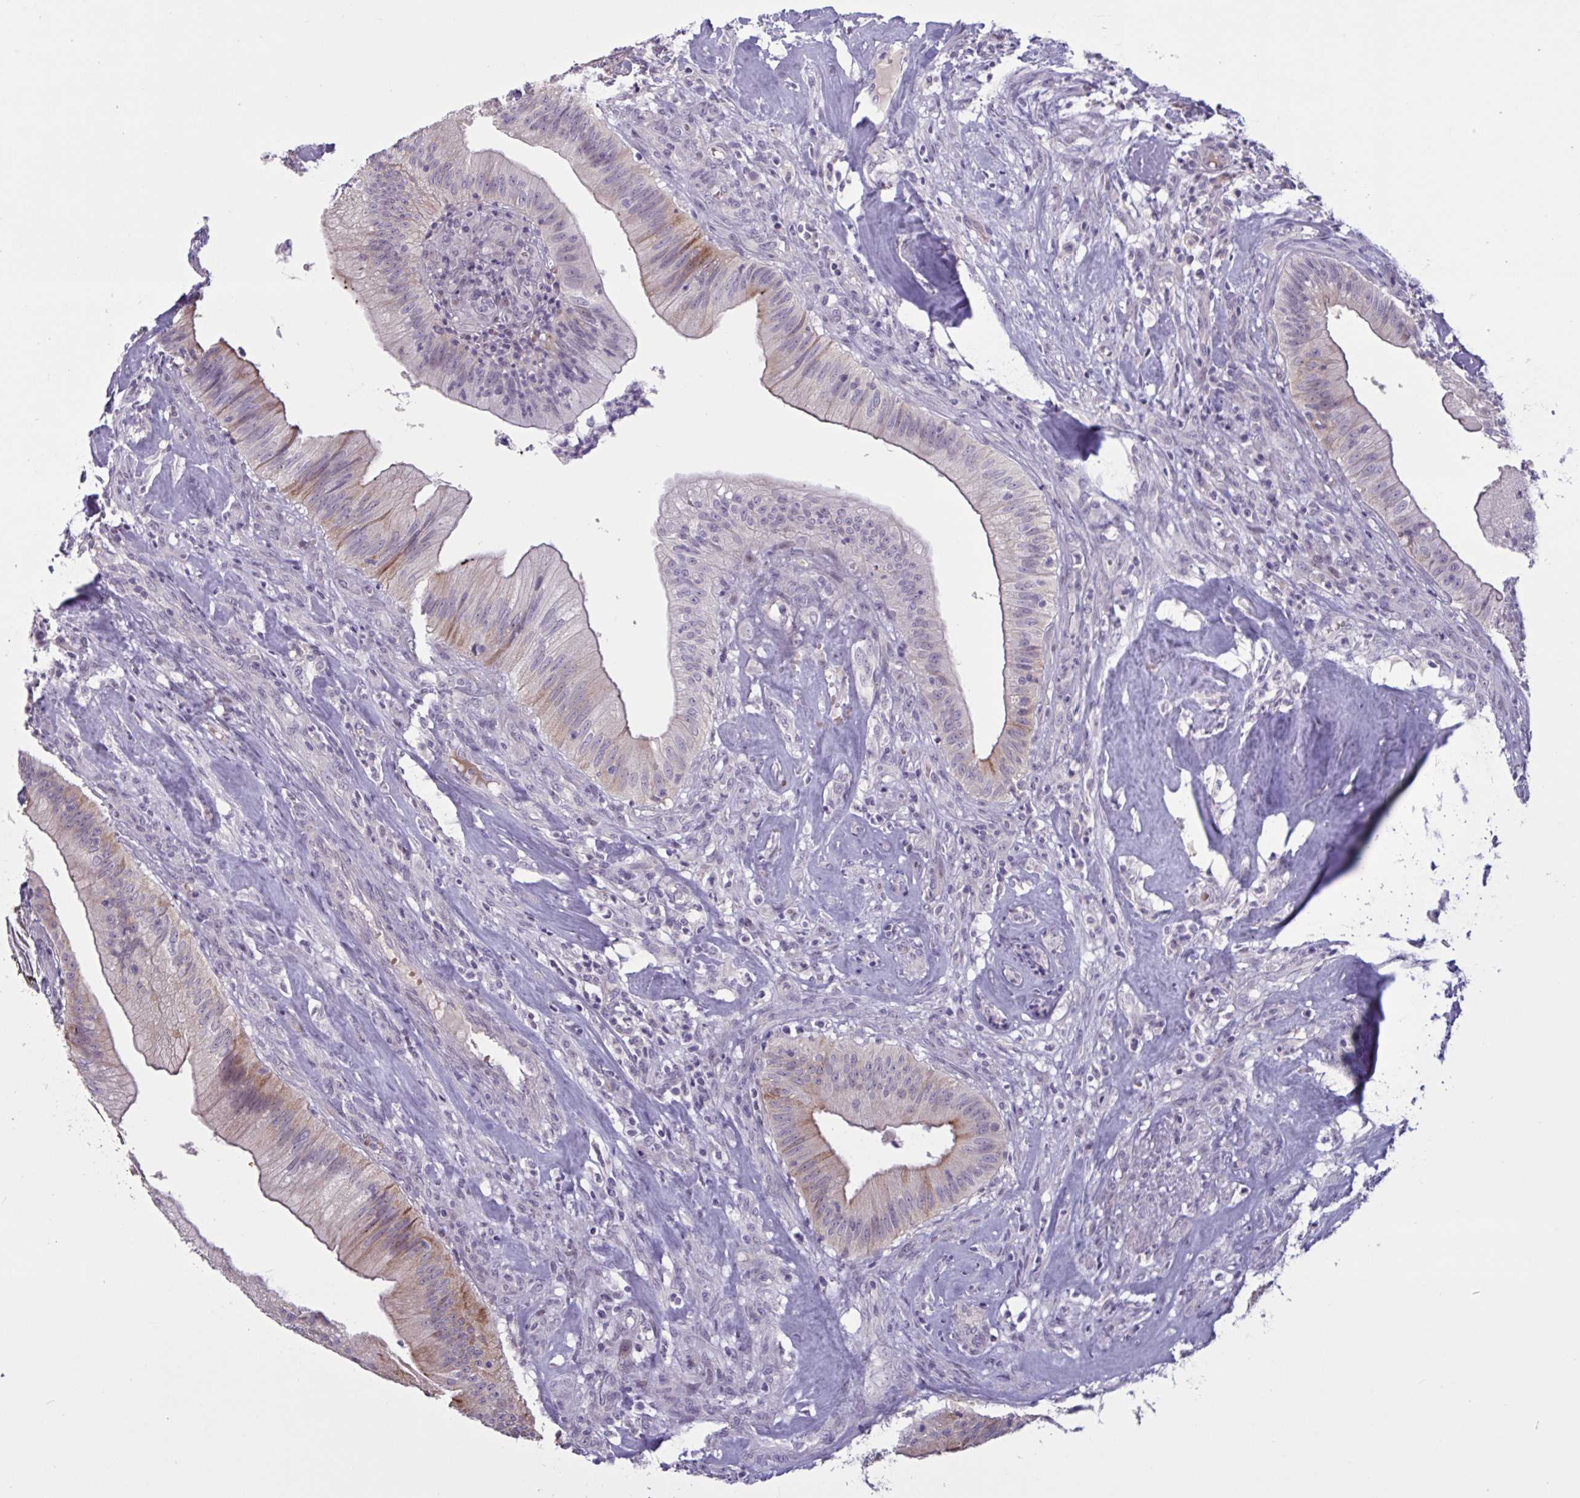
{"staining": {"intensity": "weak", "quantity": "25%-75%", "location": "cytoplasmic/membranous"}, "tissue": "head and neck cancer", "cell_type": "Tumor cells", "image_type": "cancer", "snomed": [{"axis": "morphology", "description": "Adenocarcinoma, NOS"}, {"axis": "topography", "description": "Head-Neck"}], "caption": "The immunohistochemical stain highlights weak cytoplasmic/membranous positivity in tumor cells of head and neck cancer (adenocarcinoma) tissue.", "gene": "RFPL4B", "patient": {"sex": "male", "age": 44}}